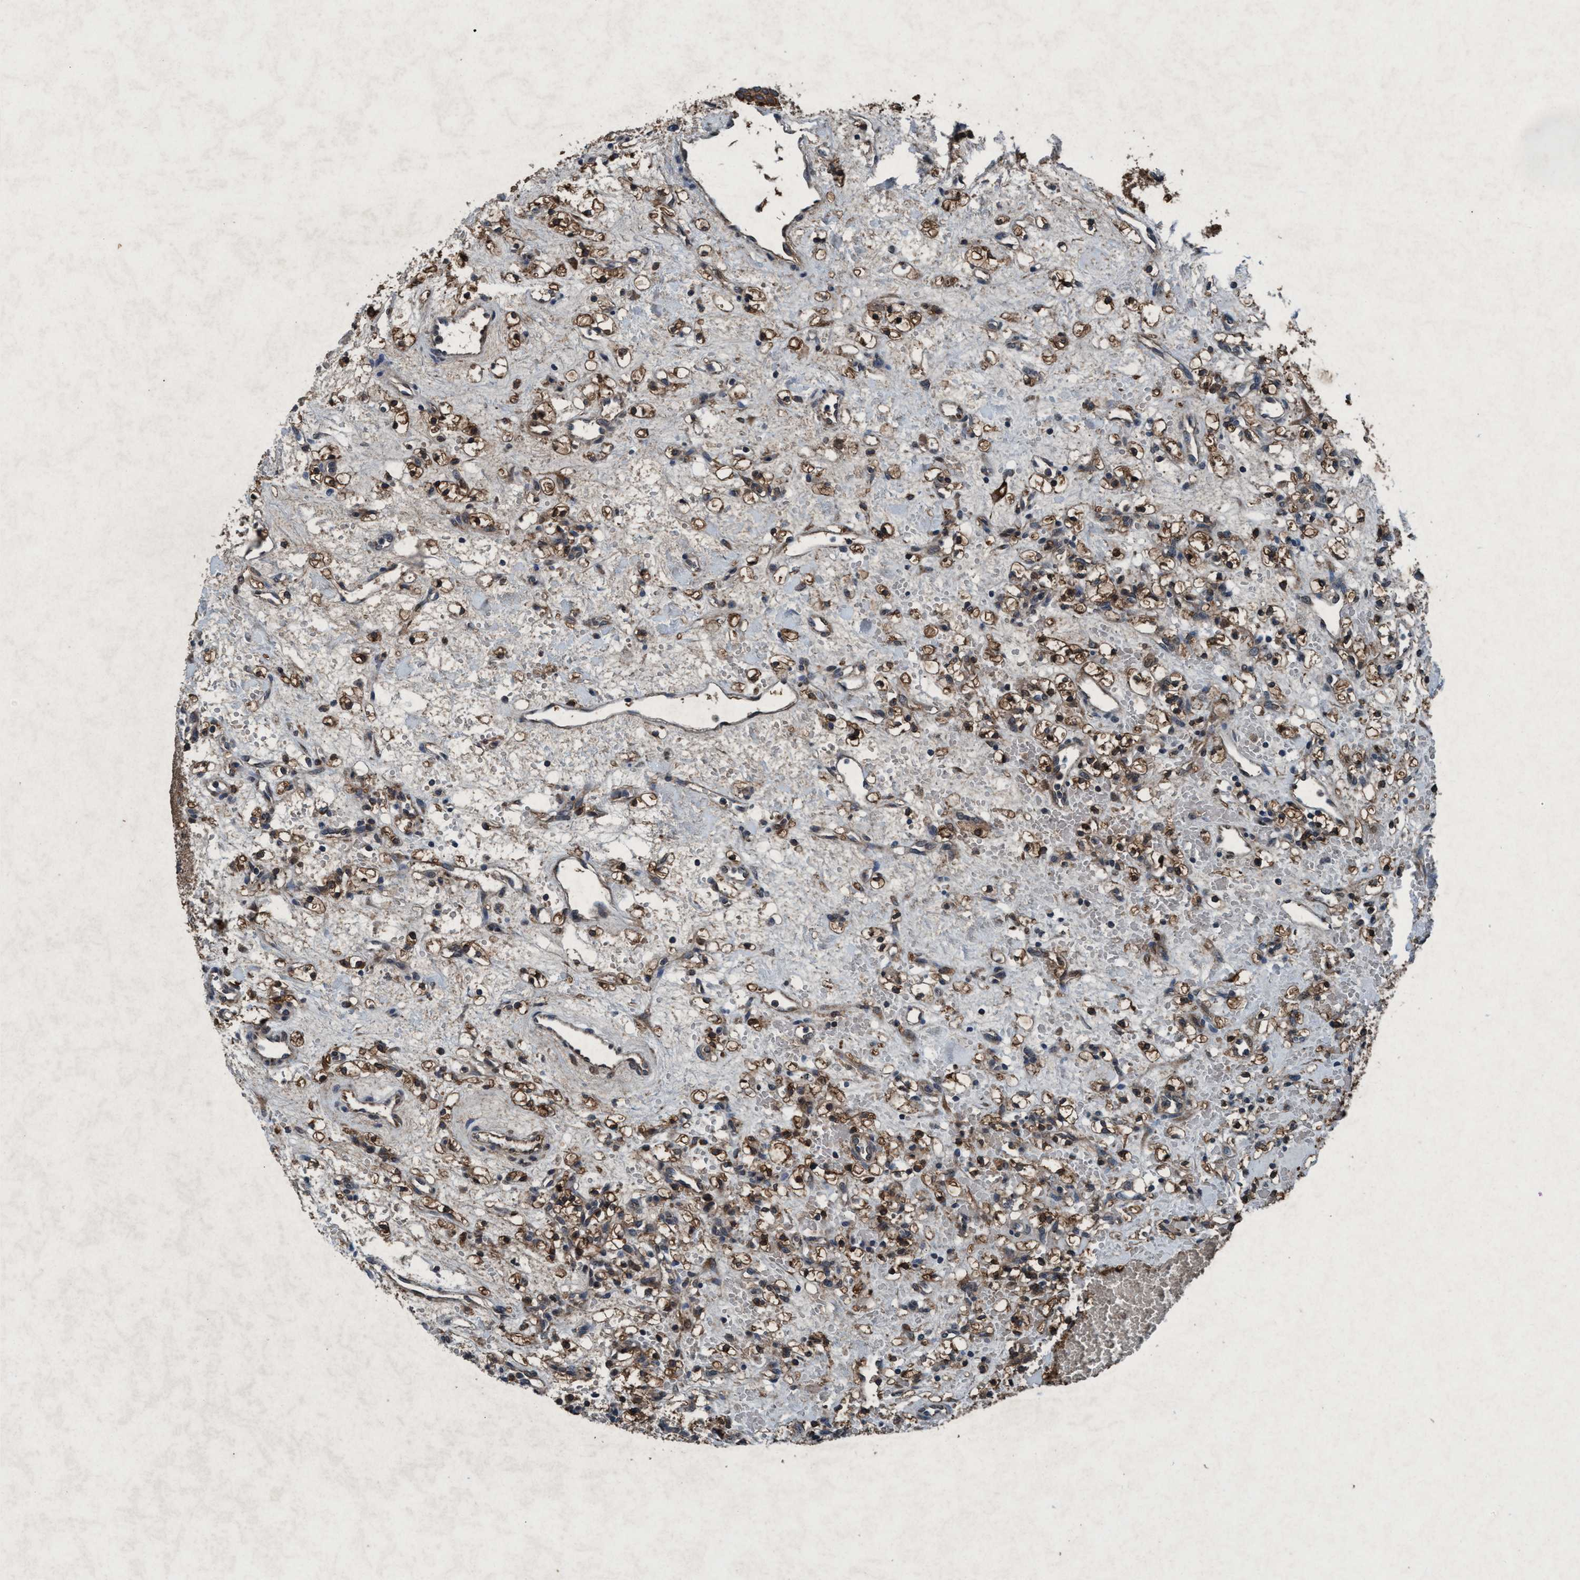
{"staining": {"intensity": "moderate", "quantity": ">75%", "location": "cytoplasmic/membranous"}, "tissue": "renal cancer", "cell_type": "Tumor cells", "image_type": "cancer", "snomed": [{"axis": "morphology", "description": "Adenocarcinoma, NOS"}, {"axis": "topography", "description": "Kidney"}], "caption": "Immunohistochemistry (IHC) of adenocarcinoma (renal) demonstrates medium levels of moderate cytoplasmic/membranous positivity in approximately >75% of tumor cells. The staining was performed using DAB, with brown indicating positive protein expression. Nuclei are stained blue with hematoxylin.", "gene": "AKT1S1", "patient": {"sex": "female", "age": 60}}